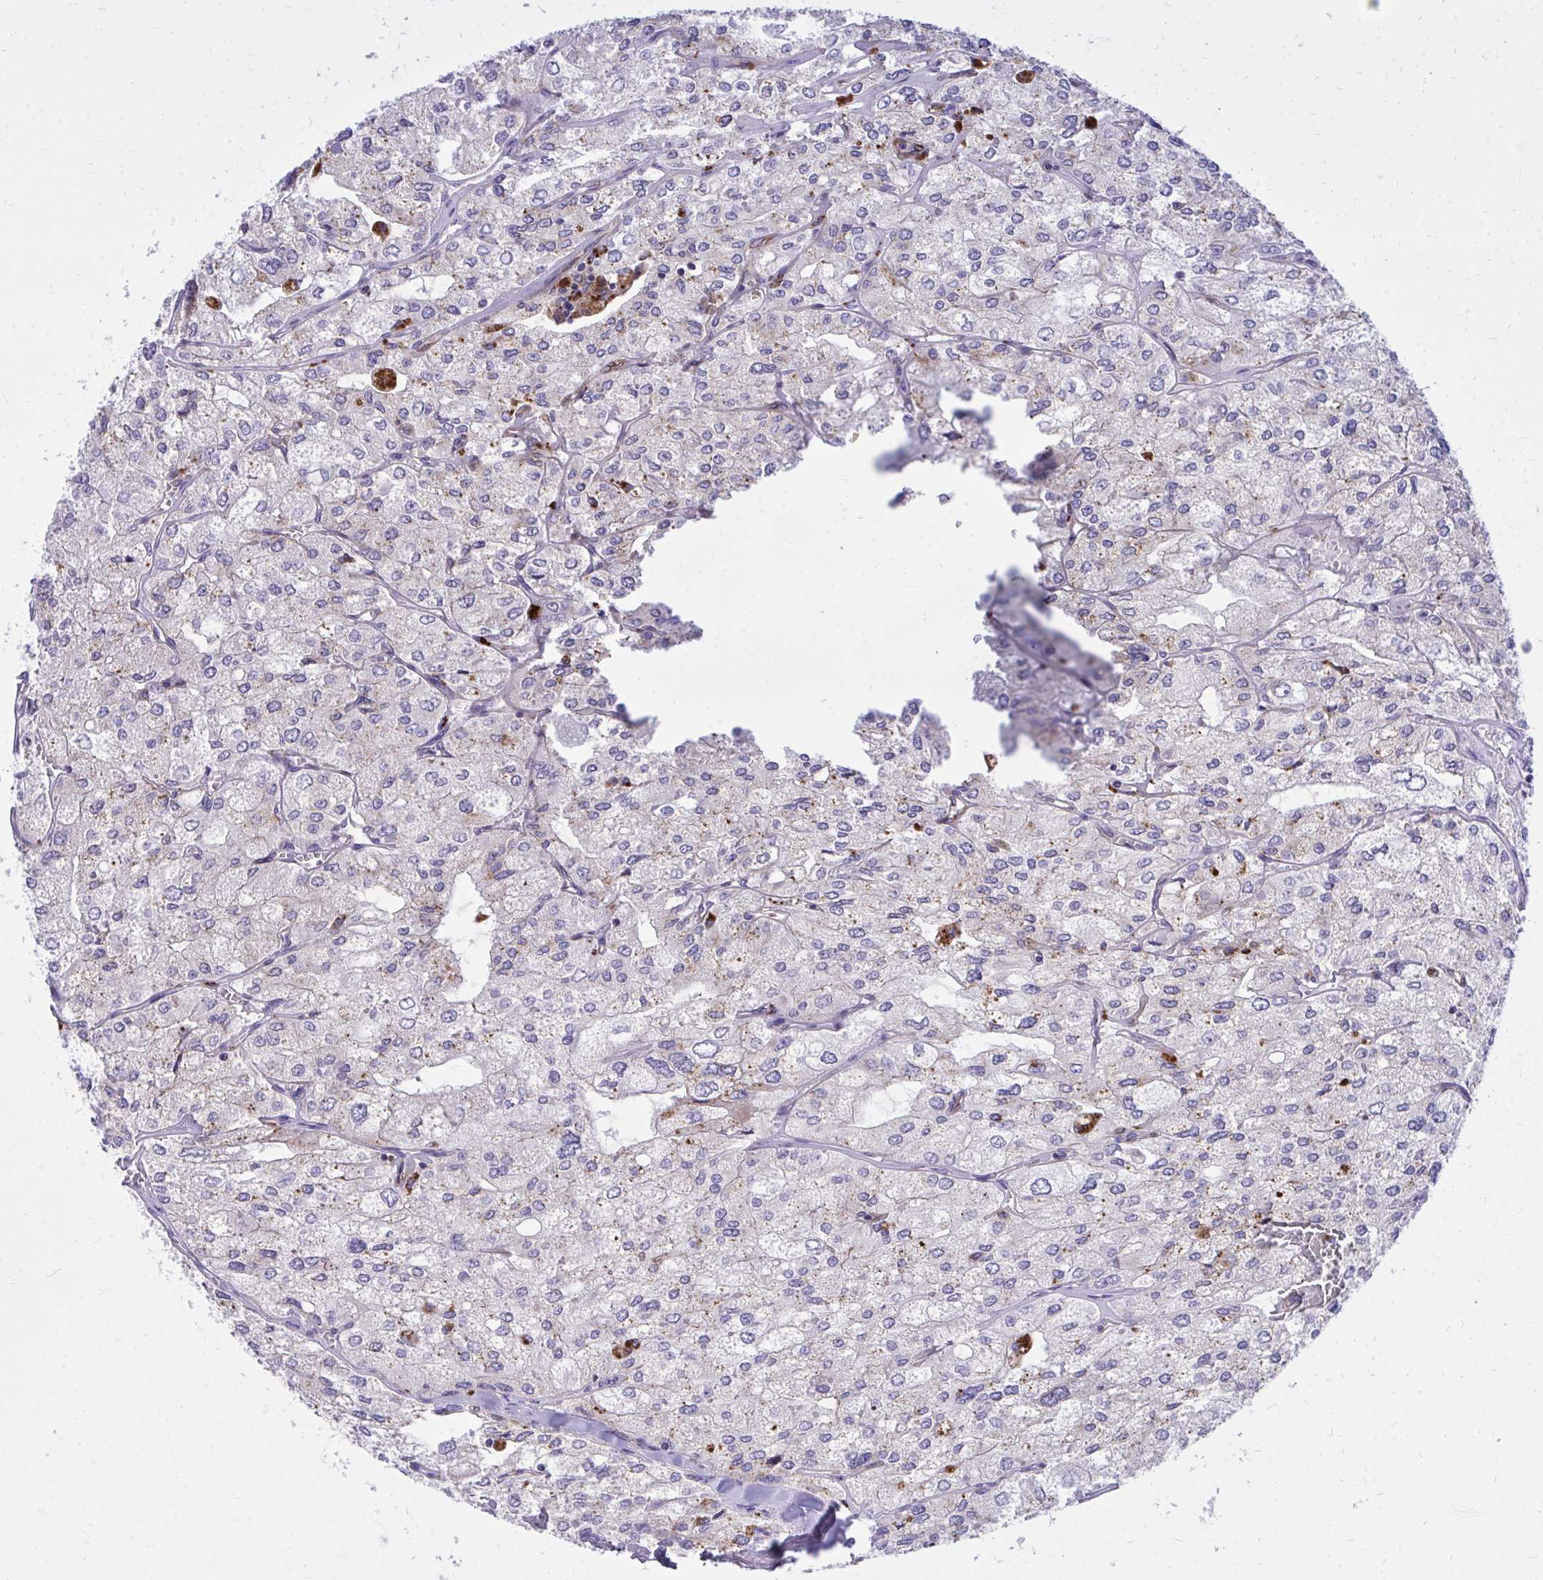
{"staining": {"intensity": "weak", "quantity": "25%-75%", "location": "cytoplasmic/membranous"}, "tissue": "renal cancer", "cell_type": "Tumor cells", "image_type": "cancer", "snomed": [{"axis": "morphology", "description": "Adenocarcinoma, NOS"}, {"axis": "topography", "description": "Kidney"}], "caption": "A brown stain labels weak cytoplasmic/membranous positivity of a protein in human renal cancer tumor cells. The staining is performed using DAB (3,3'-diaminobenzidine) brown chromogen to label protein expression. The nuclei are counter-stained blue using hematoxylin.", "gene": "TP53I11", "patient": {"sex": "female", "age": 70}}